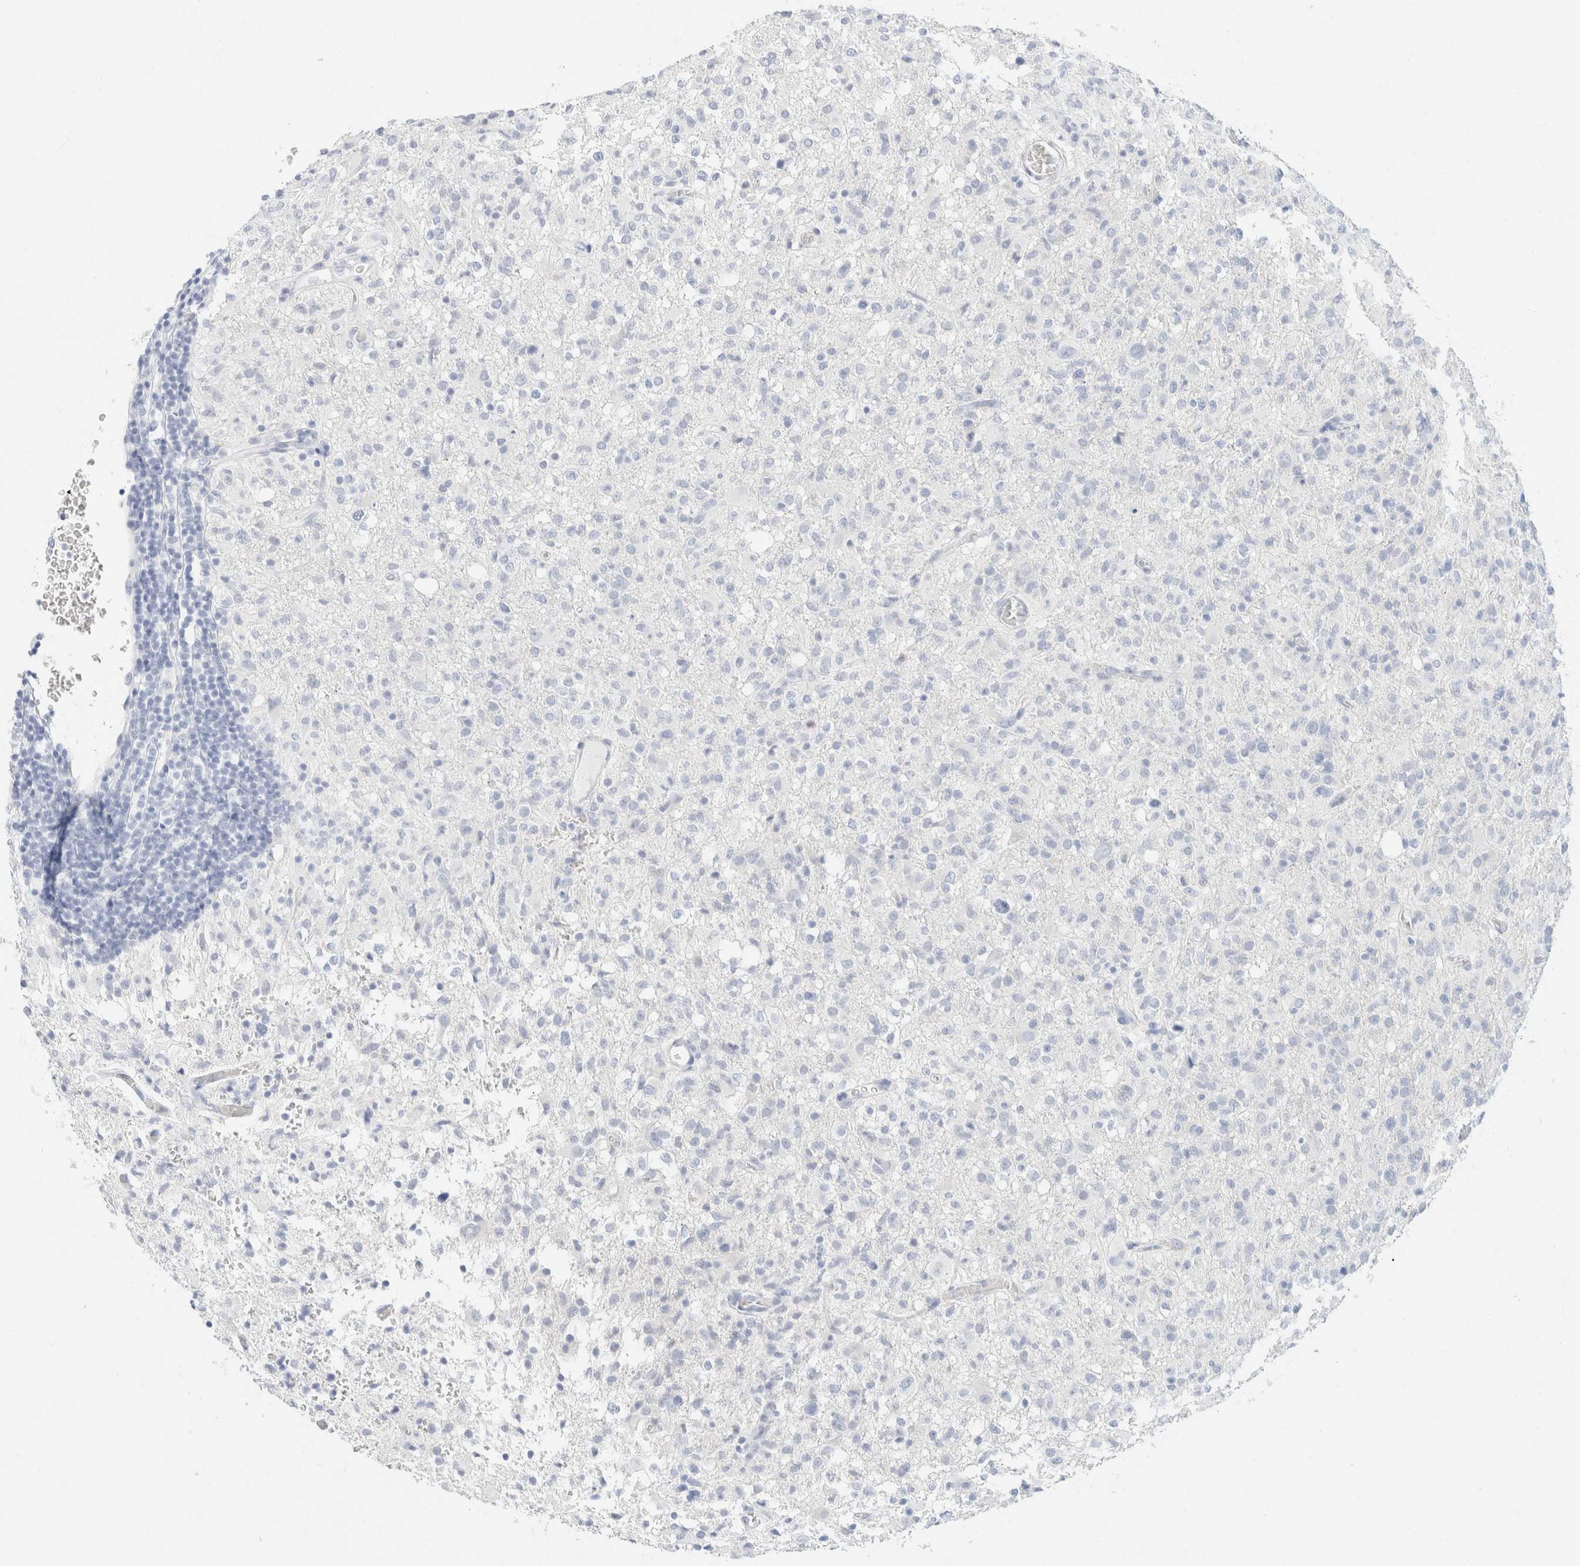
{"staining": {"intensity": "negative", "quantity": "none", "location": "none"}, "tissue": "glioma", "cell_type": "Tumor cells", "image_type": "cancer", "snomed": [{"axis": "morphology", "description": "Glioma, malignant, High grade"}, {"axis": "topography", "description": "Brain"}], "caption": "DAB (3,3'-diaminobenzidine) immunohistochemical staining of human glioma demonstrates no significant positivity in tumor cells.", "gene": "KRT20", "patient": {"sex": "female", "age": 57}}